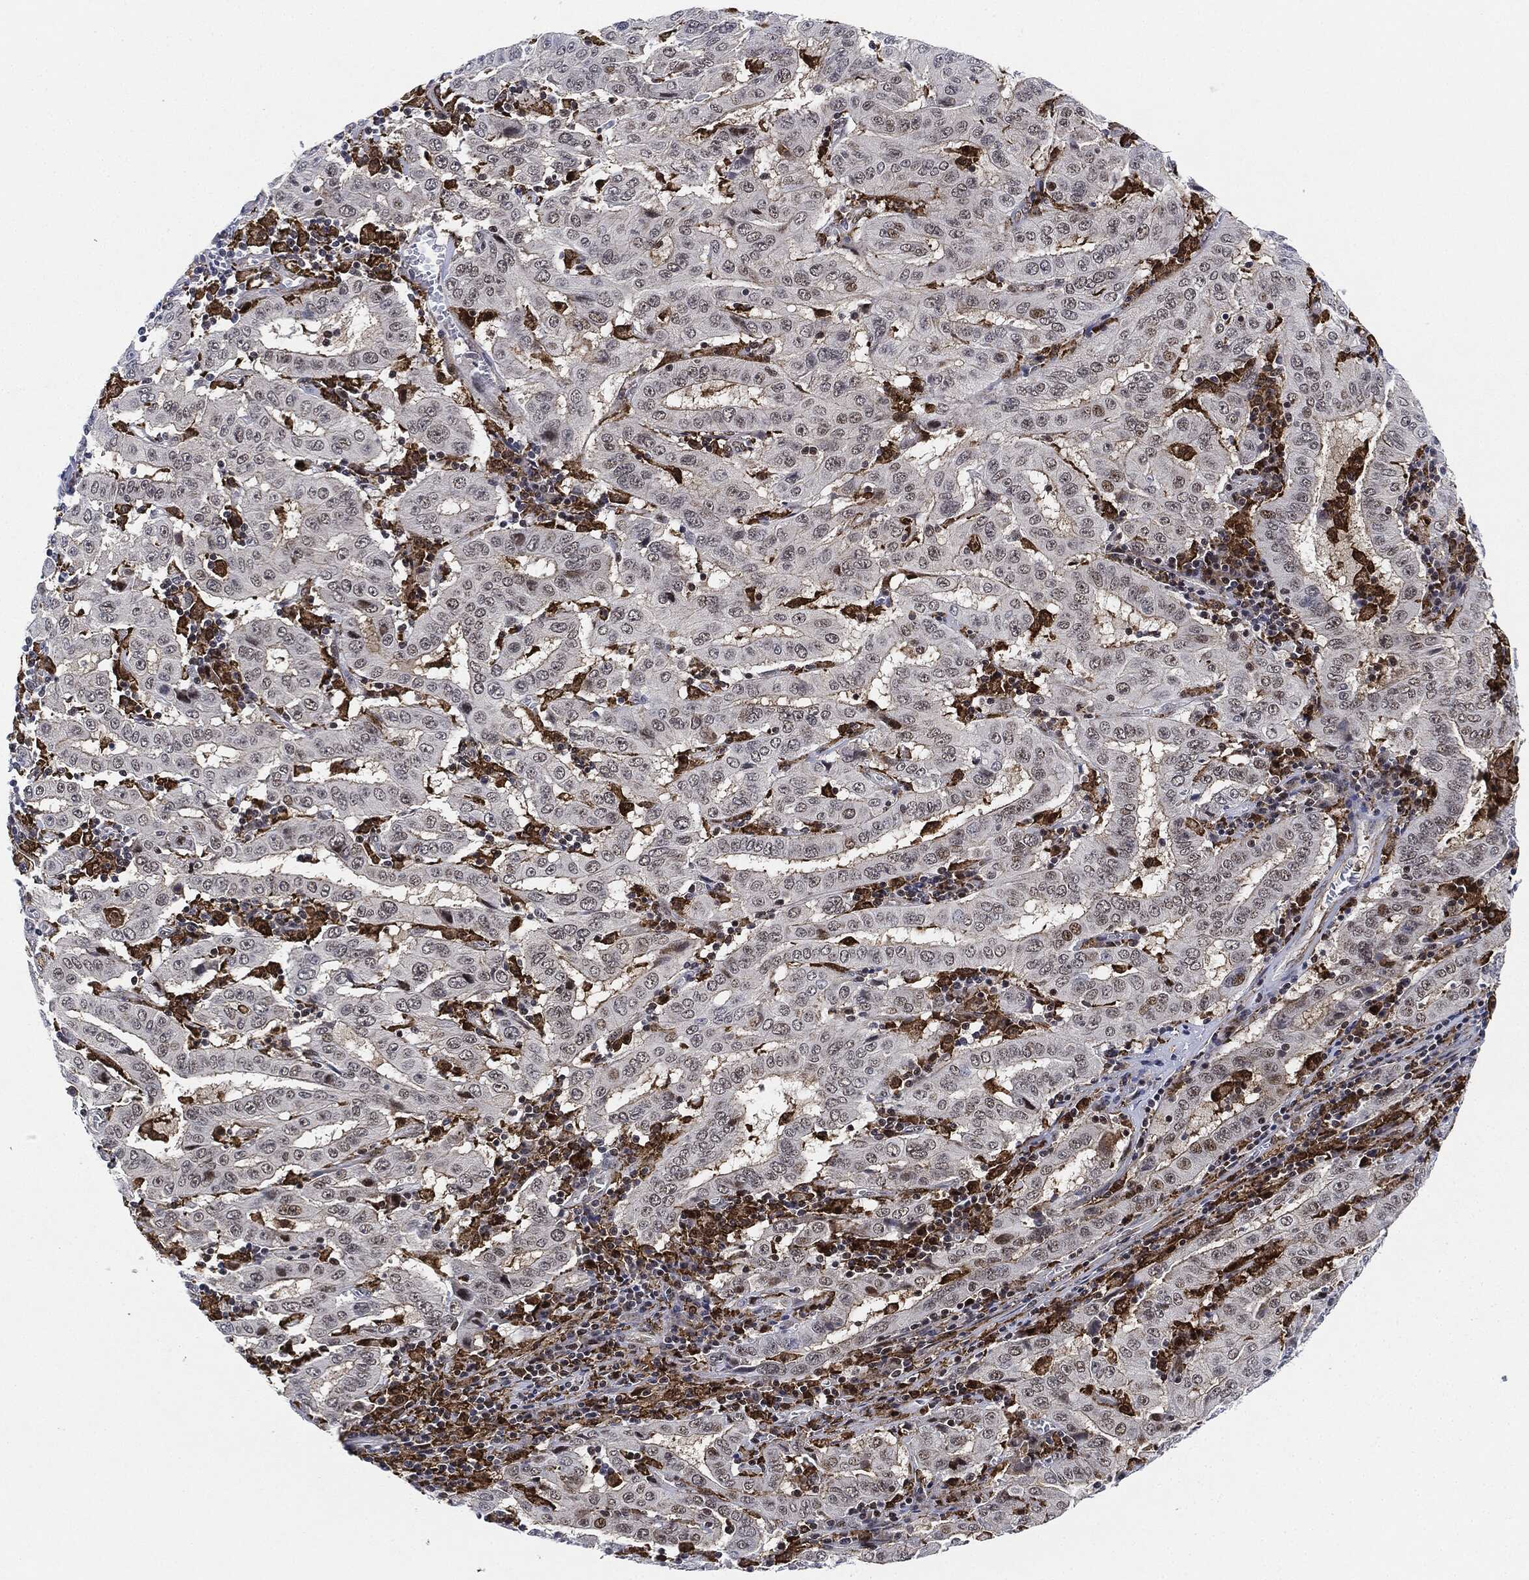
{"staining": {"intensity": "negative", "quantity": "none", "location": "none"}, "tissue": "pancreatic cancer", "cell_type": "Tumor cells", "image_type": "cancer", "snomed": [{"axis": "morphology", "description": "Adenocarcinoma, NOS"}, {"axis": "topography", "description": "Pancreas"}], "caption": "Immunohistochemistry image of neoplastic tissue: human pancreatic adenocarcinoma stained with DAB (3,3'-diaminobenzidine) displays no significant protein staining in tumor cells.", "gene": "NANOS3", "patient": {"sex": "male", "age": 63}}